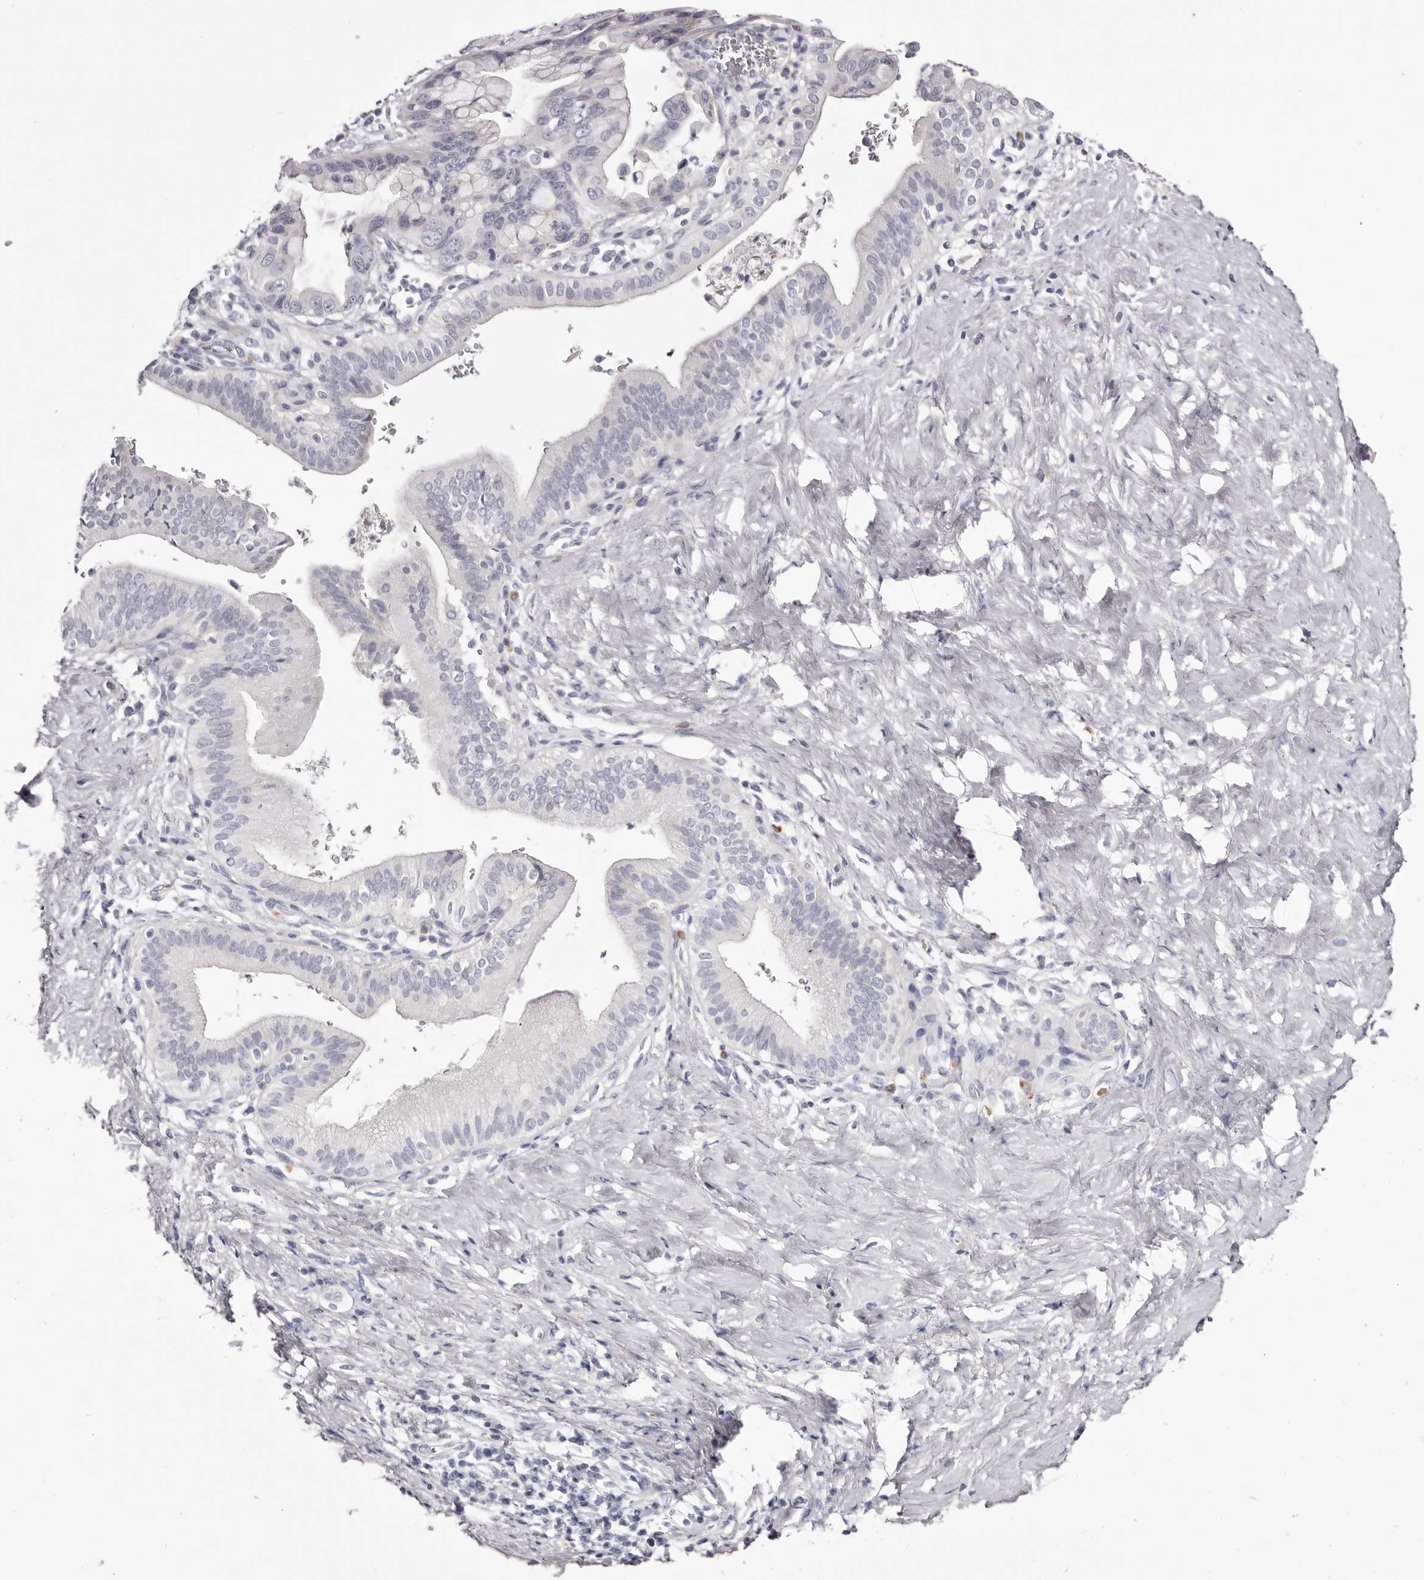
{"staining": {"intensity": "negative", "quantity": "none", "location": "none"}, "tissue": "pancreatic cancer", "cell_type": "Tumor cells", "image_type": "cancer", "snomed": [{"axis": "morphology", "description": "Adenocarcinoma, NOS"}, {"axis": "topography", "description": "Pancreas"}], "caption": "Pancreatic adenocarcinoma stained for a protein using immunohistochemistry shows no positivity tumor cells.", "gene": "CA6", "patient": {"sex": "female", "age": 72}}